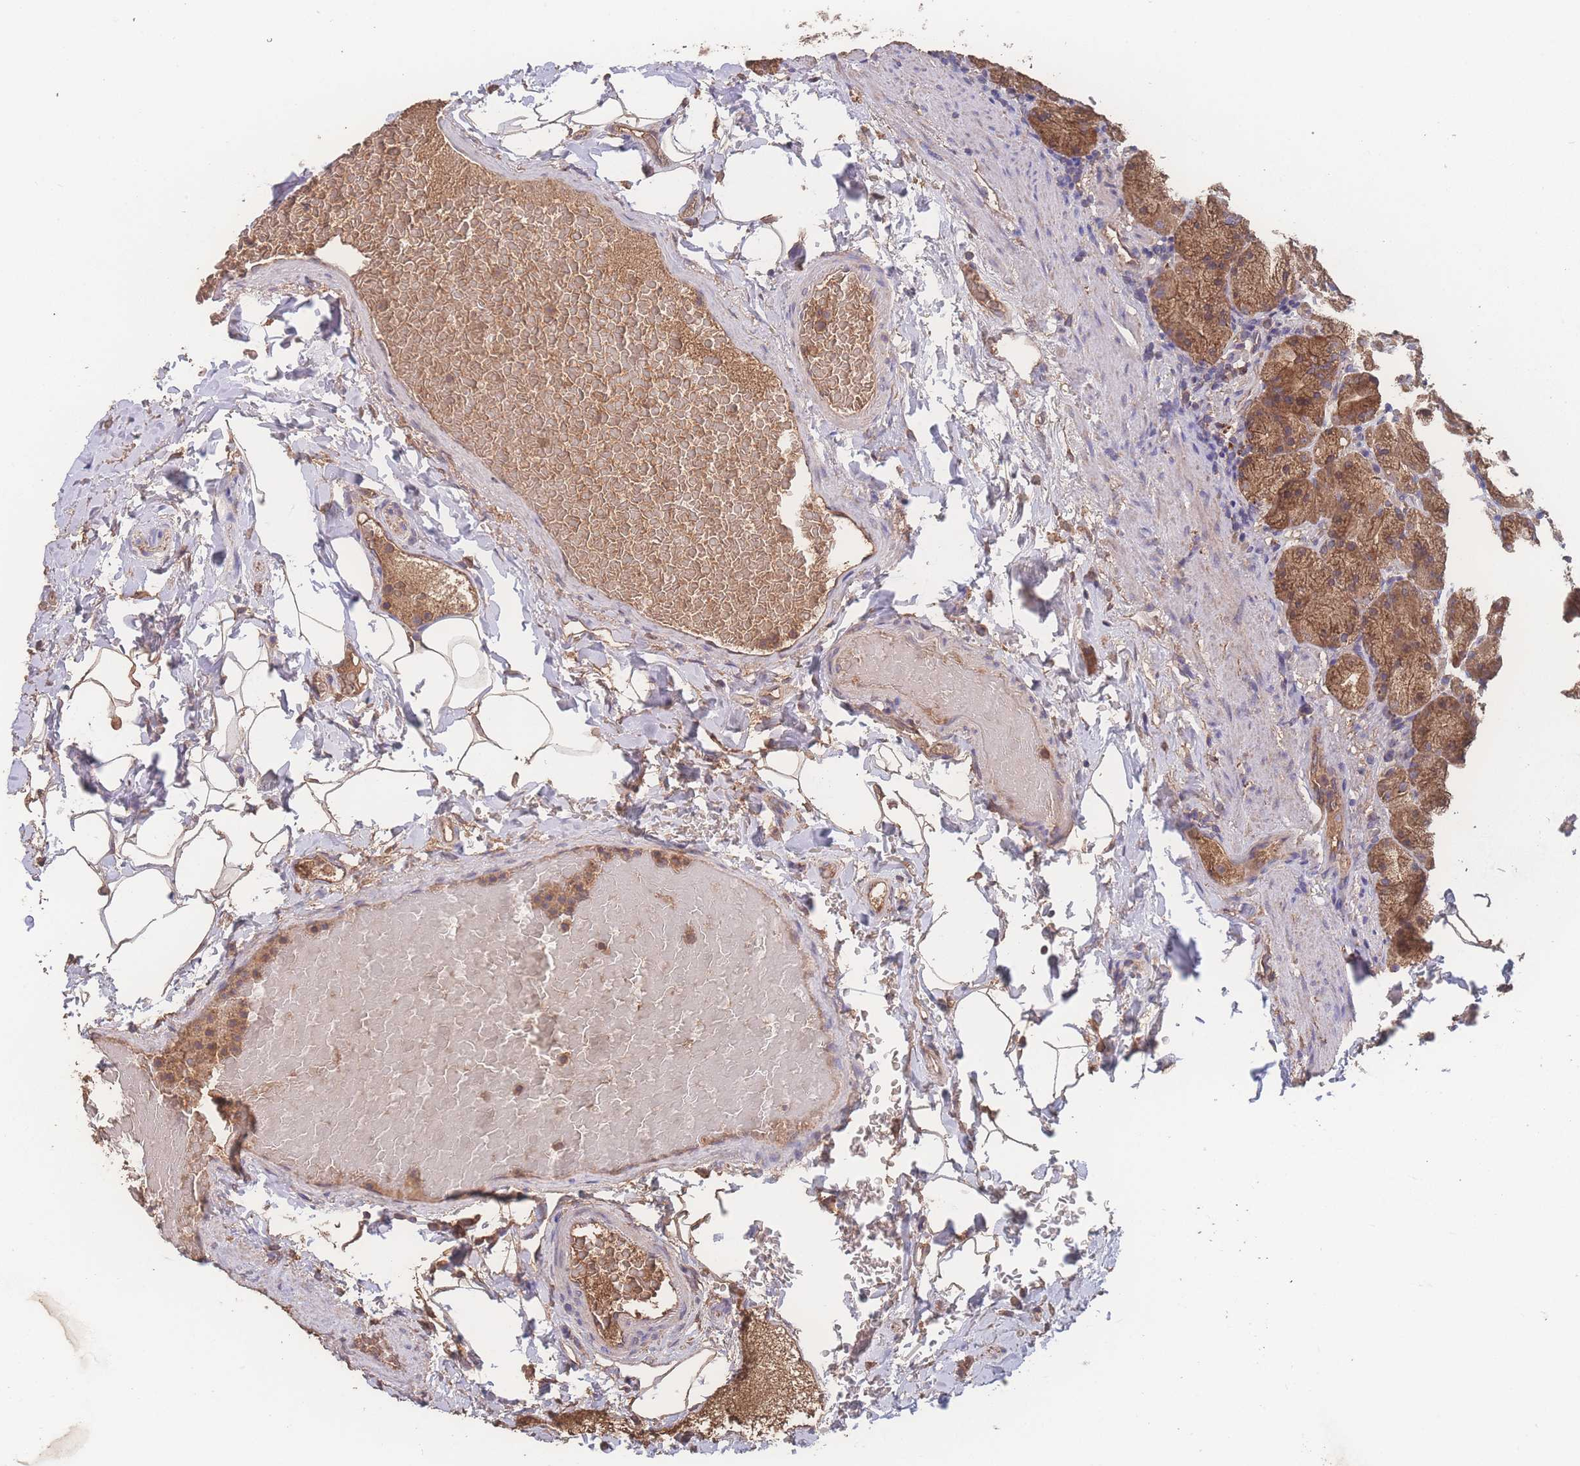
{"staining": {"intensity": "moderate", "quantity": ">75%", "location": "cytoplasmic/membranous"}, "tissue": "stomach", "cell_type": "Glandular cells", "image_type": "normal", "snomed": [{"axis": "morphology", "description": "Normal tissue, NOS"}, {"axis": "topography", "description": "Stomach, upper"}, {"axis": "topography", "description": "Stomach"}], "caption": "DAB immunohistochemical staining of unremarkable stomach demonstrates moderate cytoplasmic/membranous protein positivity in approximately >75% of glandular cells. (Stains: DAB in brown, nuclei in blue, Microscopy: brightfield microscopy at high magnification).", "gene": "ATXN10", "patient": {"sex": "male", "age": 68}}